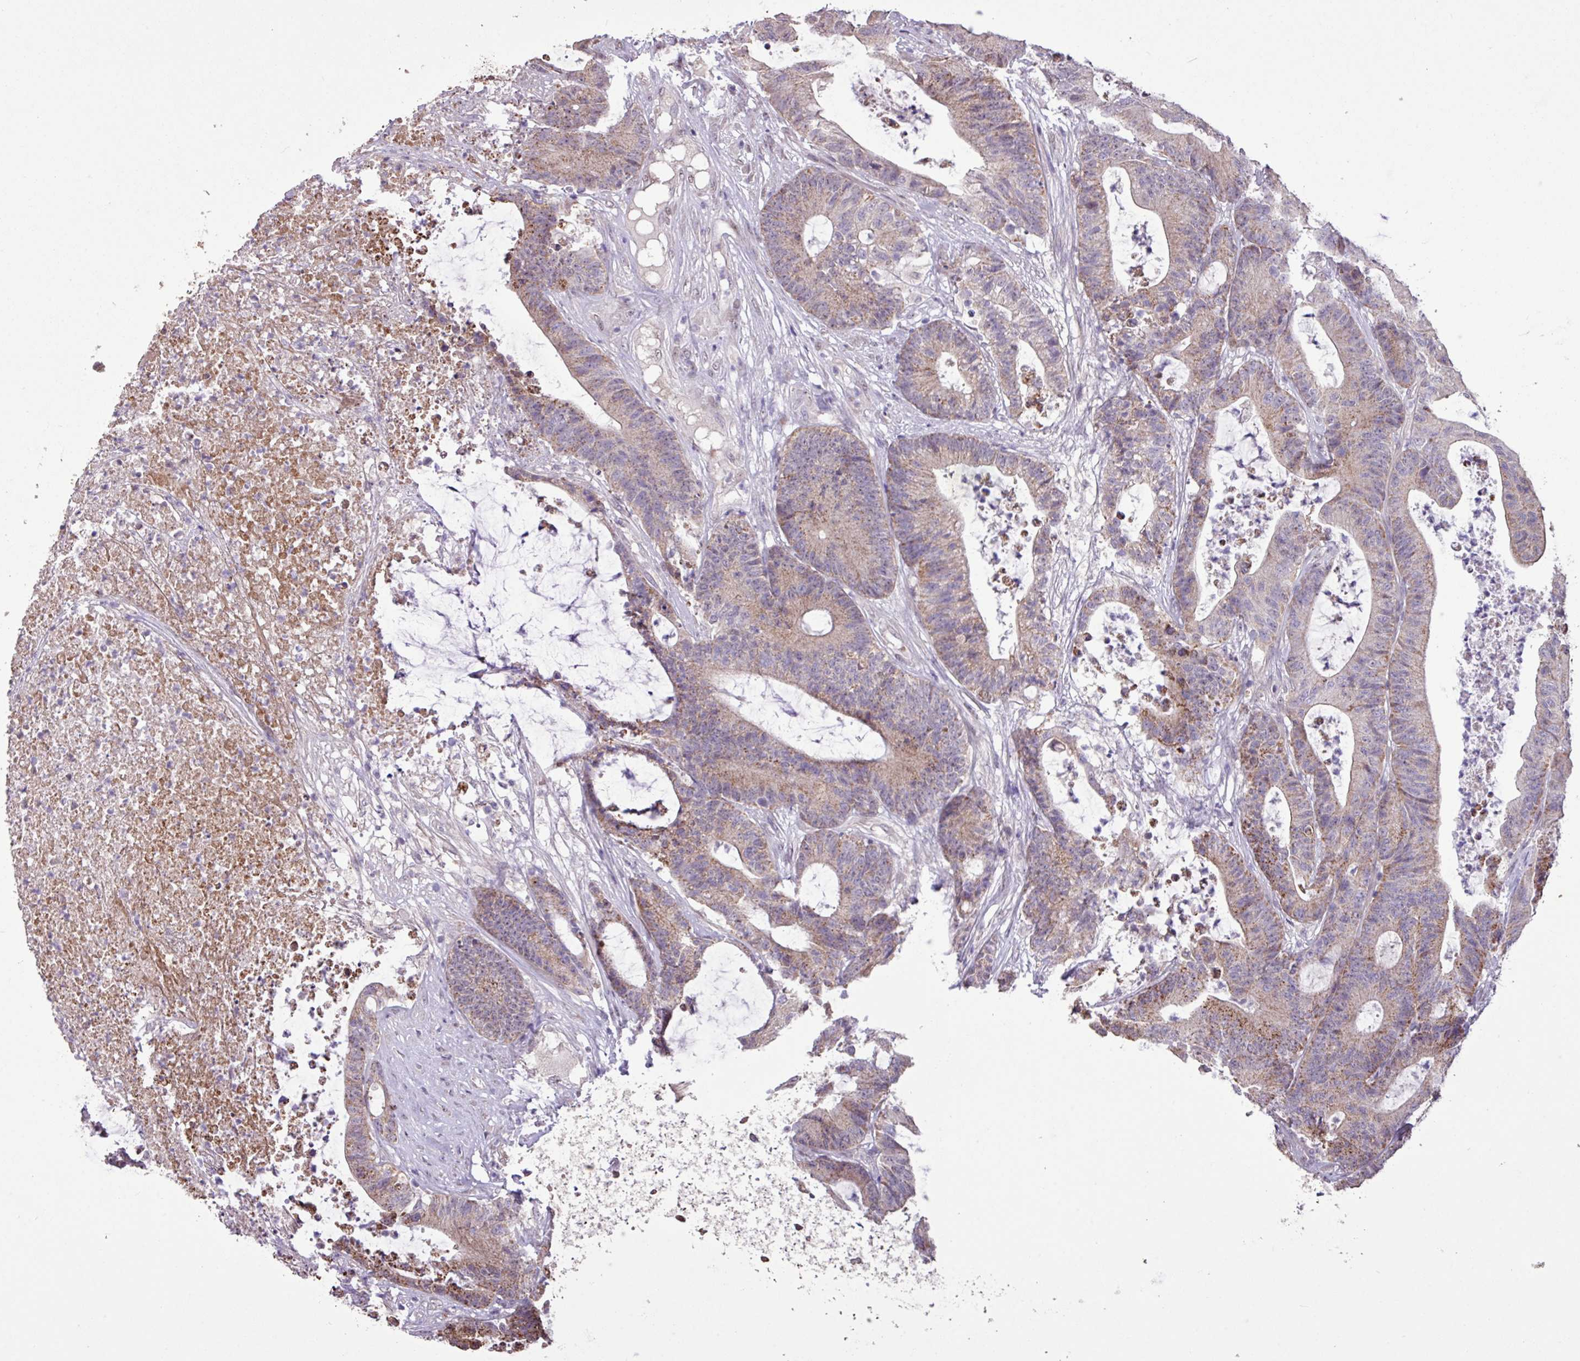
{"staining": {"intensity": "weak", "quantity": "25%-75%", "location": "cytoplasmic/membranous"}, "tissue": "colorectal cancer", "cell_type": "Tumor cells", "image_type": "cancer", "snomed": [{"axis": "morphology", "description": "Adenocarcinoma, NOS"}, {"axis": "topography", "description": "Colon"}], "caption": "An IHC photomicrograph of neoplastic tissue is shown. Protein staining in brown highlights weak cytoplasmic/membranous positivity in colorectal cancer (adenocarcinoma) within tumor cells.", "gene": "L3MBTL3", "patient": {"sex": "female", "age": 84}}